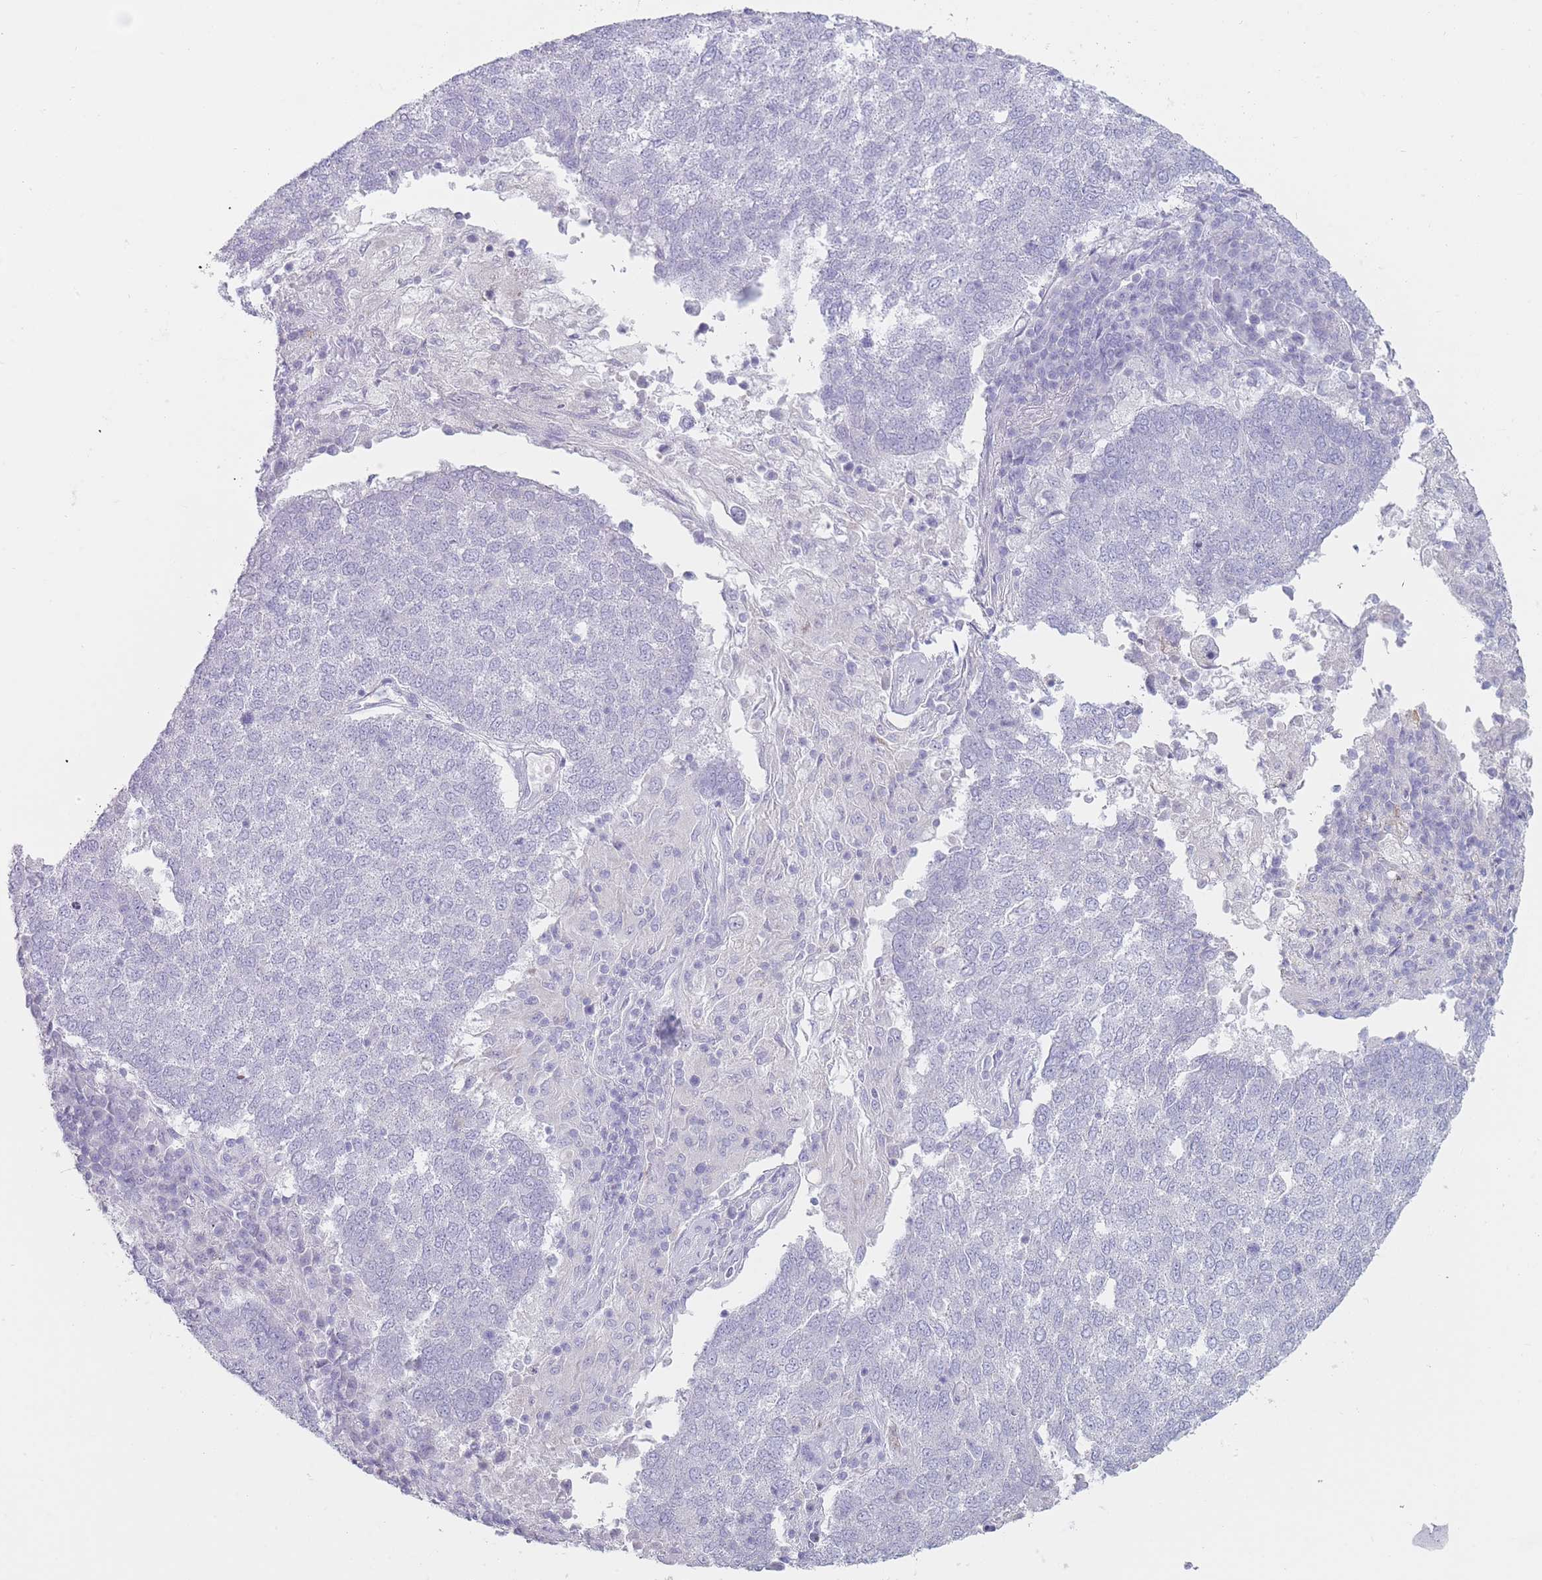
{"staining": {"intensity": "negative", "quantity": "none", "location": "none"}, "tissue": "lung cancer", "cell_type": "Tumor cells", "image_type": "cancer", "snomed": [{"axis": "morphology", "description": "Squamous cell carcinoma, NOS"}, {"axis": "topography", "description": "Lung"}], "caption": "DAB (3,3'-diaminobenzidine) immunohistochemical staining of lung cancer displays no significant staining in tumor cells.", "gene": "GPR12", "patient": {"sex": "male", "age": 73}}